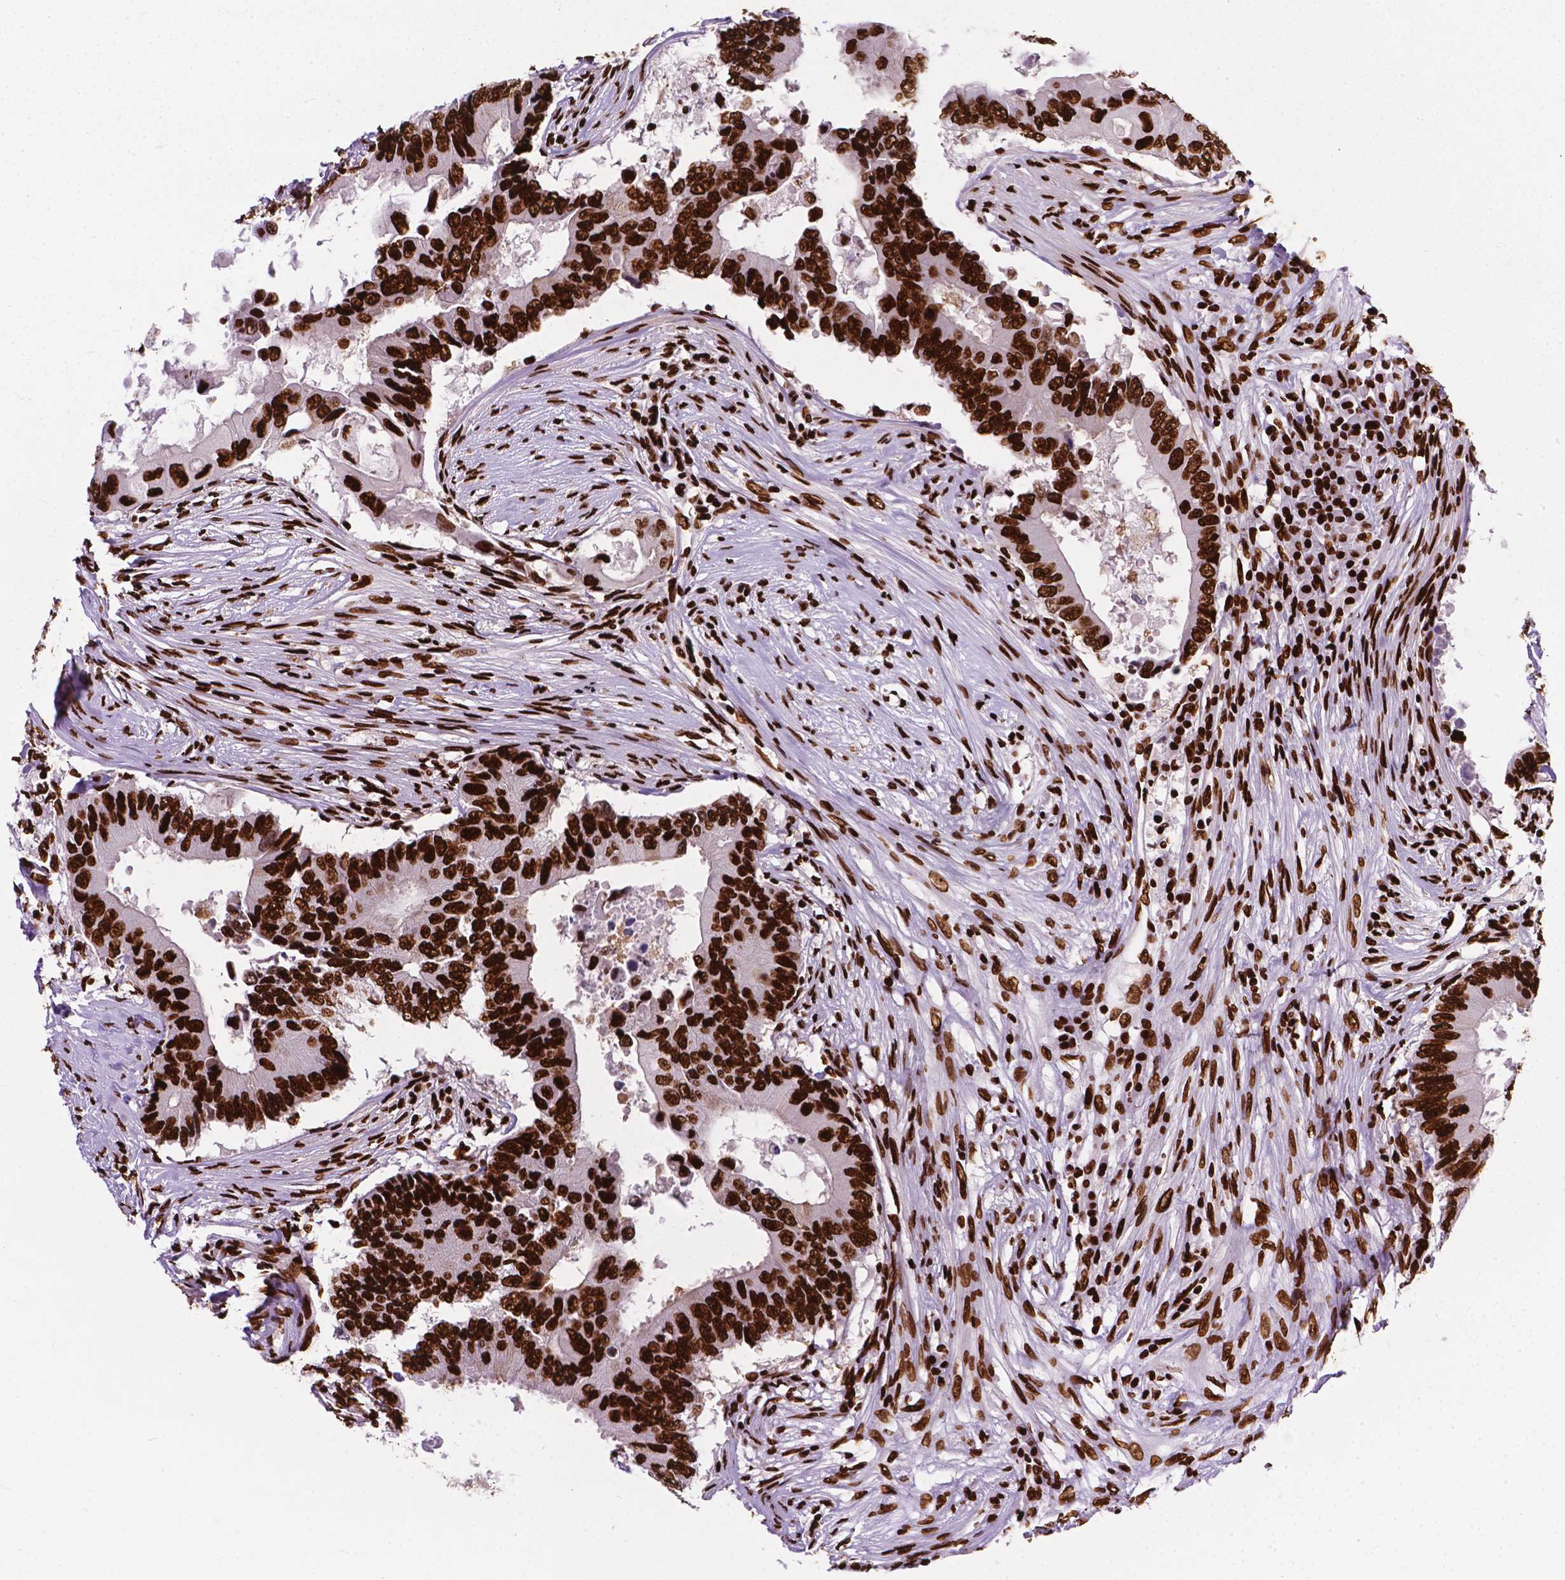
{"staining": {"intensity": "strong", "quantity": ">75%", "location": "nuclear"}, "tissue": "colorectal cancer", "cell_type": "Tumor cells", "image_type": "cancer", "snomed": [{"axis": "morphology", "description": "Adenocarcinoma, NOS"}, {"axis": "topography", "description": "Colon"}], "caption": "This histopathology image displays colorectal adenocarcinoma stained with immunohistochemistry to label a protein in brown. The nuclear of tumor cells show strong positivity for the protein. Nuclei are counter-stained blue.", "gene": "SMIM5", "patient": {"sex": "male", "age": 71}}